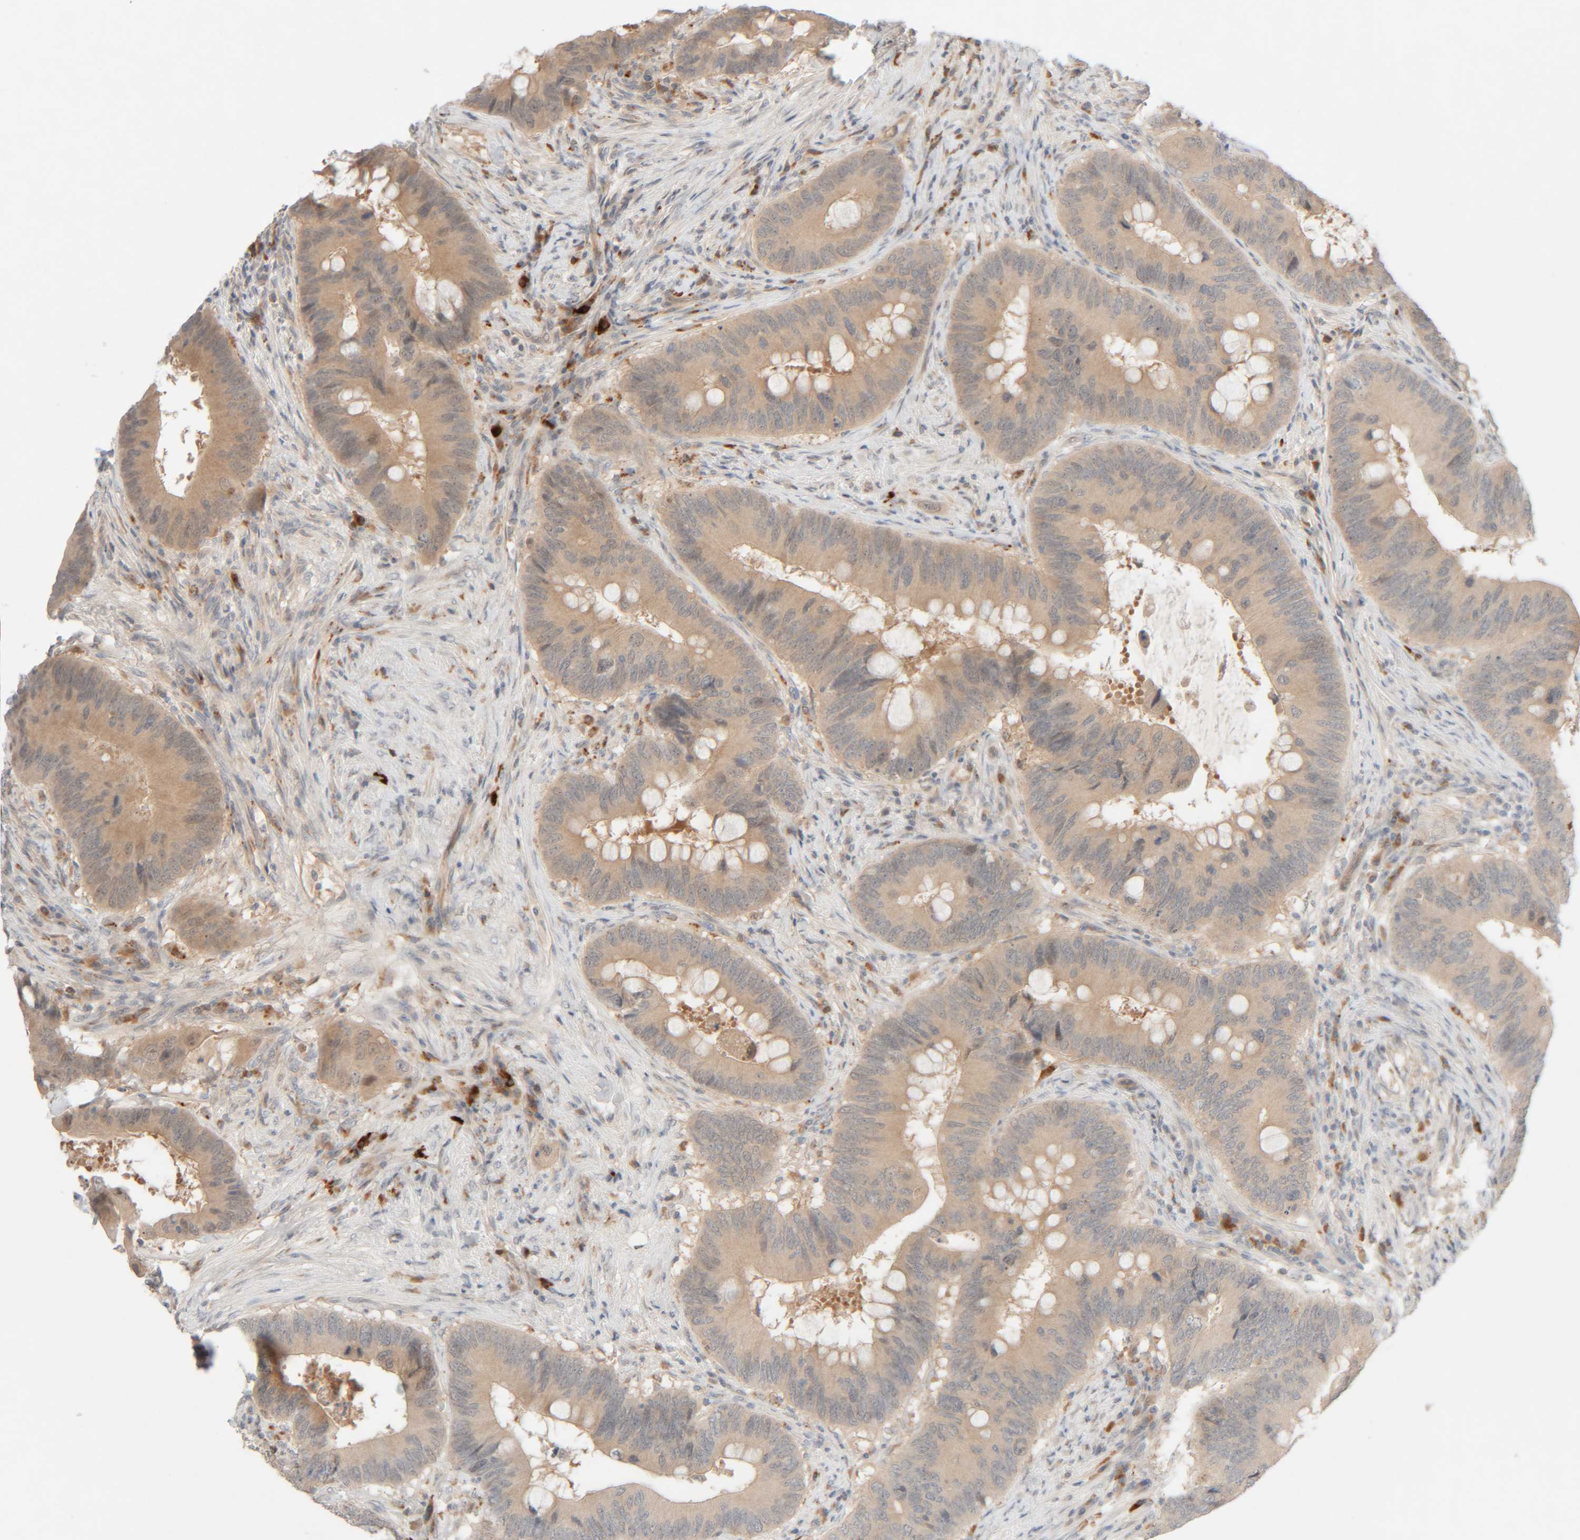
{"staining": {"intensity": "weak", "quantity": "25%-75%", "location": "cytoplasmic/membranous"}, "tissue": "colorectal cancer", "cell_type": "Tumor cells", "image_type": "cancer", "snomed": [{"axis": "morphology", "description": "Adenocarcinoma, NOS"}, {"axis": "topography", "description": "Colon"}], "caption": "Human colorectal cancer stained for a protein (brown) demonstrates weak cytoplasmic/membranous positive expression in about 25%-75% of tumor cells.", "gene": "CHKA", "patient": {"sex": "male", "age": 71}}